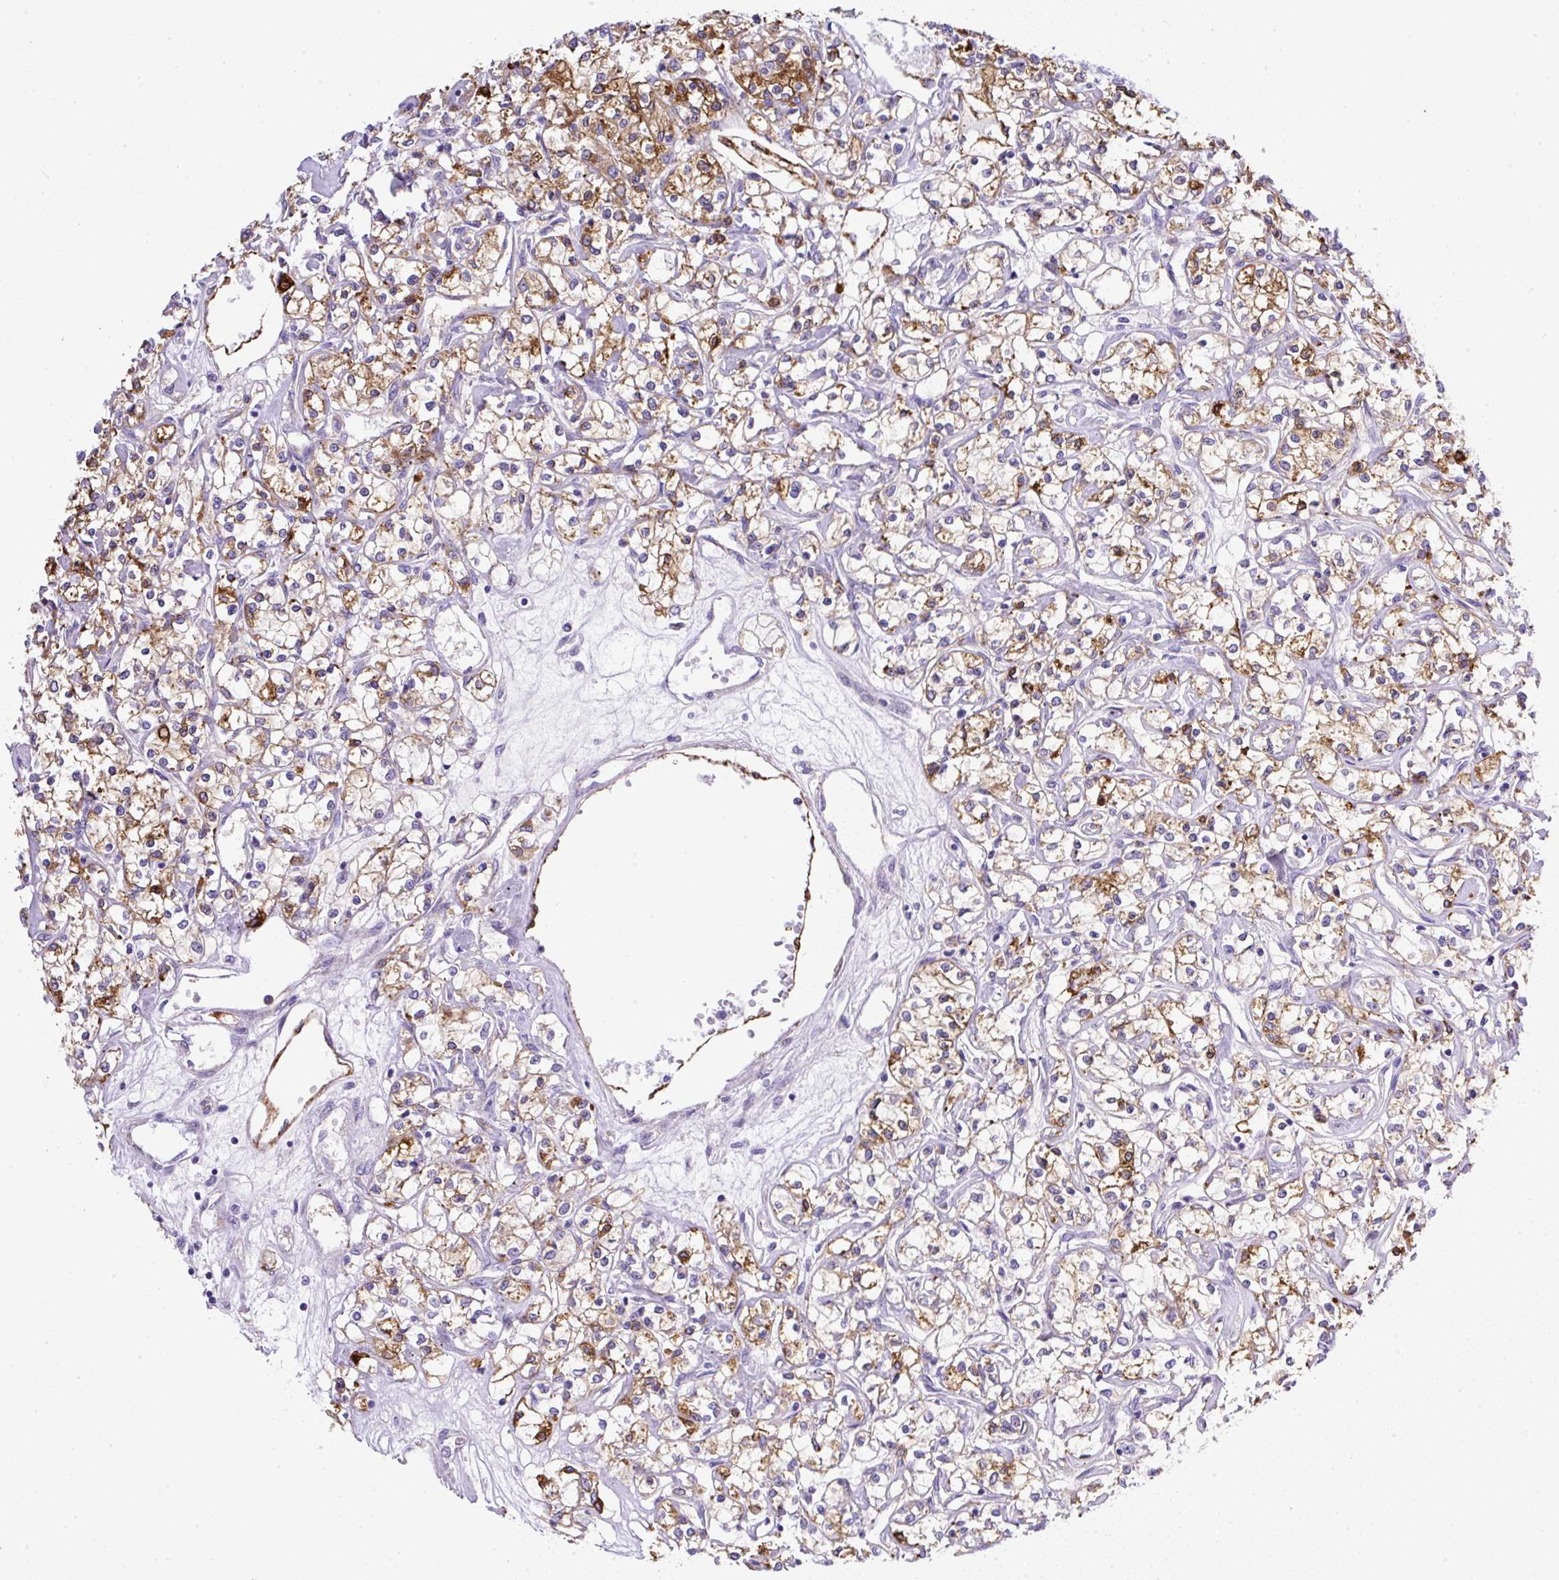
{"staining": {"intensity": "moderate", "quantity": "<25%", "location": "cytoplasmic/membranous"}, "tissue": "renal cancer", "cell_type": "Tumor cells", "image_type": "cancer", "snomed": [{"axis": "morphology", "description": "Adenocarcinoma, NOS"}, {"axis": "topography", "description": "Kidney"}], "caption": "A micrograph showing moderate cytoplasmic/membranous expression in about <25% of tumor cells in renal adenocarcinoma, as visualized by brown immunohistochemical staining.", "gene": "MAGEB5", "patient": {"sex": "female", "age": 59}}